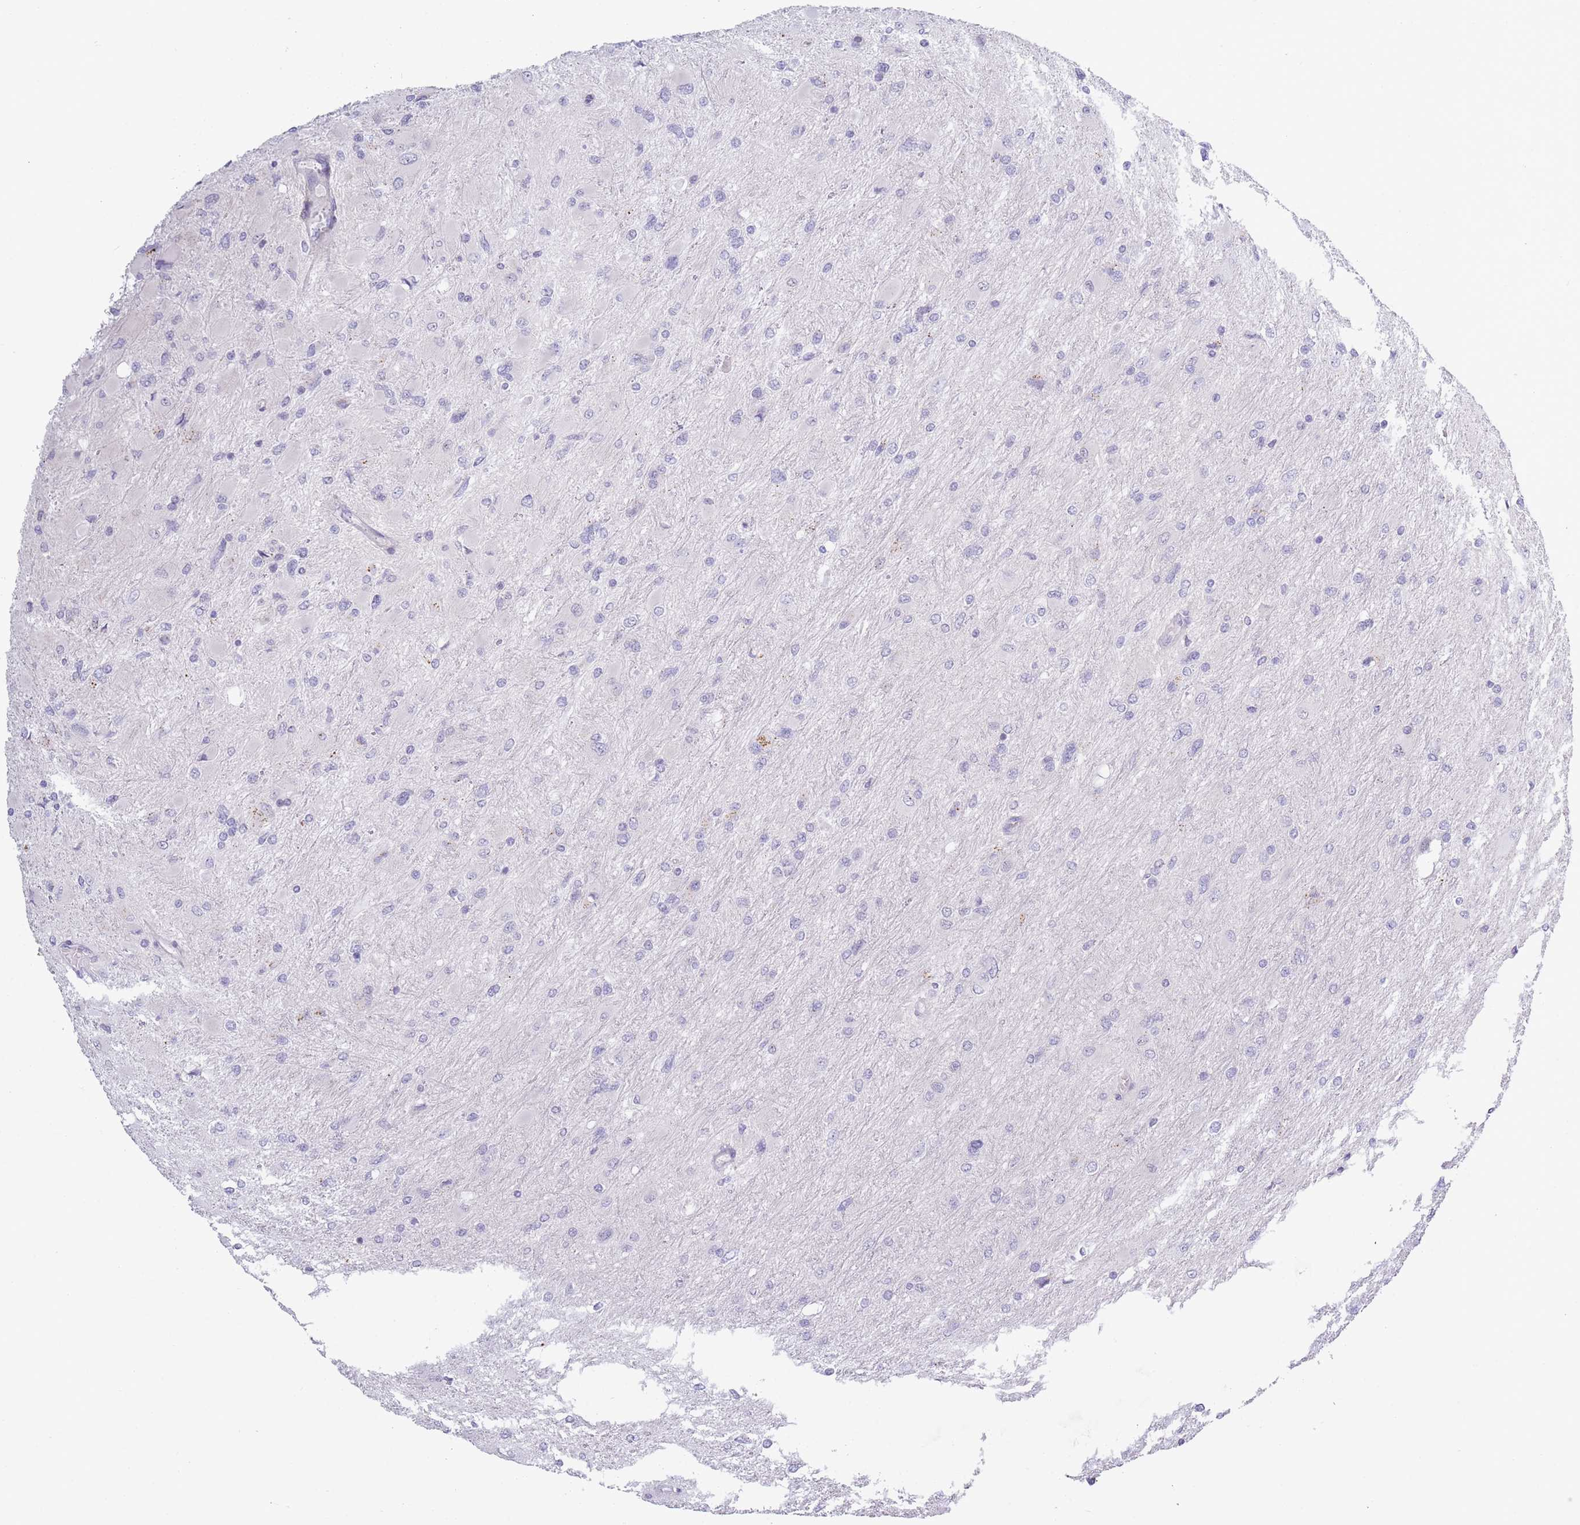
{"staining": {"intensity": "negative", "quantity": "none", "location": "none"}, "tissue": "glioma", "cell_type": "Tumor cells", "image_type": "cancer", "snomed": [{"axis": "morphology", "description": "Glioma, malignant, High grade"}, {"axis": "topography", "description": "Cerebral cortex"}], "caption": "The photomicrograph reveals no significant expression in tumor cells of glioma. The staining is performed using DAB (3,3'-diaminobenzidine) brown chromogen with nuclei counter-stained in using hematoxylin.", "gene": "PLEKHG2", "patient": {"sex": "female", "age": 36}}